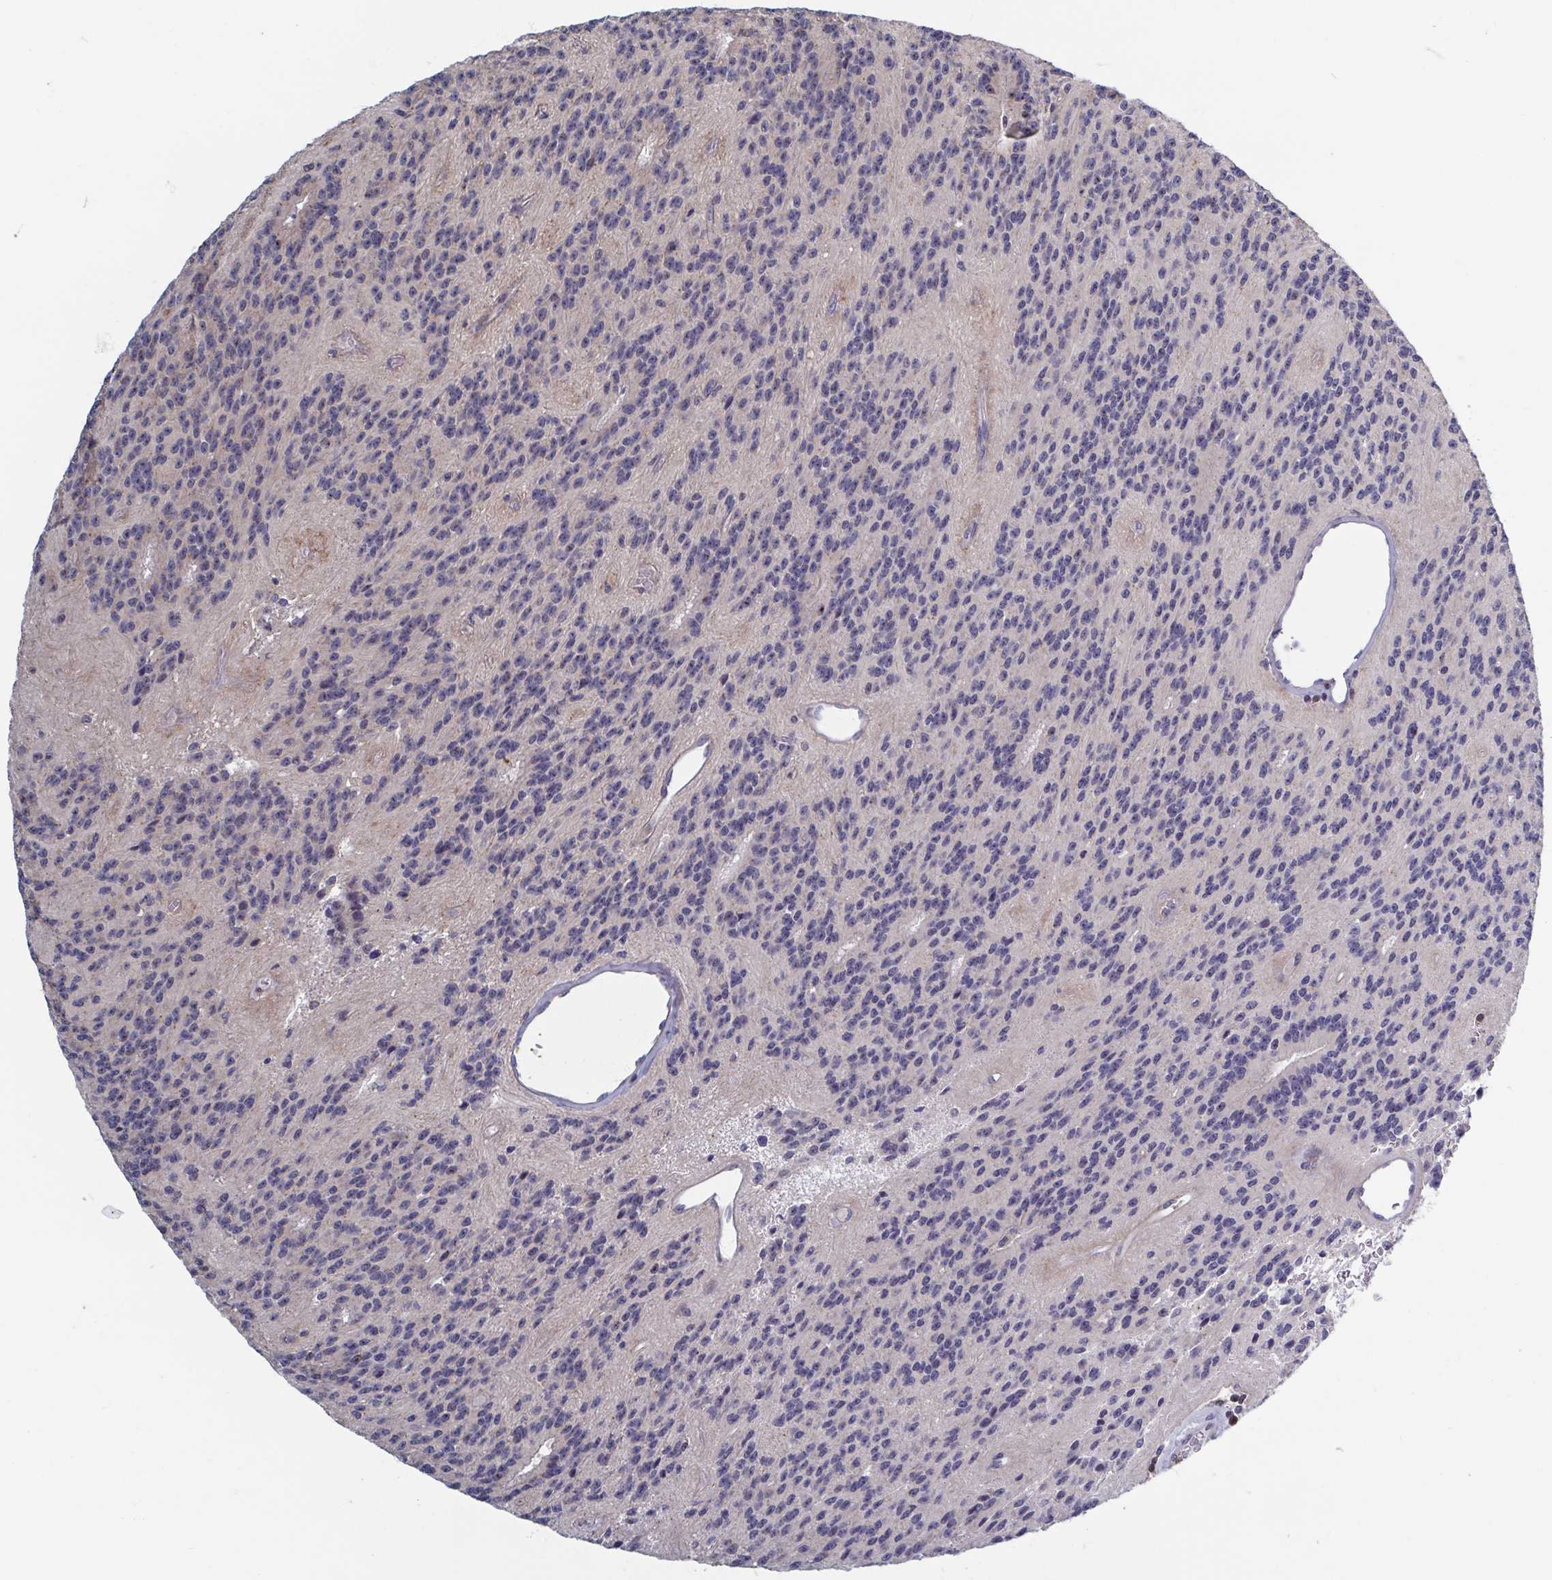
{"staining": {"intensity": "negative", "quantity": "none", "location": "none"}, "tissue": "glioma", "cell_type": "Tumor cells", "image_type": "cancer", "snomed": [{"axis": "morphology", "description": "Glioma, malignant, Low grade"}, {"axis": "topography", "description": "Brain"}], "caption": "This is a image of immunohistochemistry (IHC) staining of malignant glioma (low-grade), which shows no staining in tumor cells.", "gene": "LRRC38", "patient": {"sex": "male", "age": 31}}